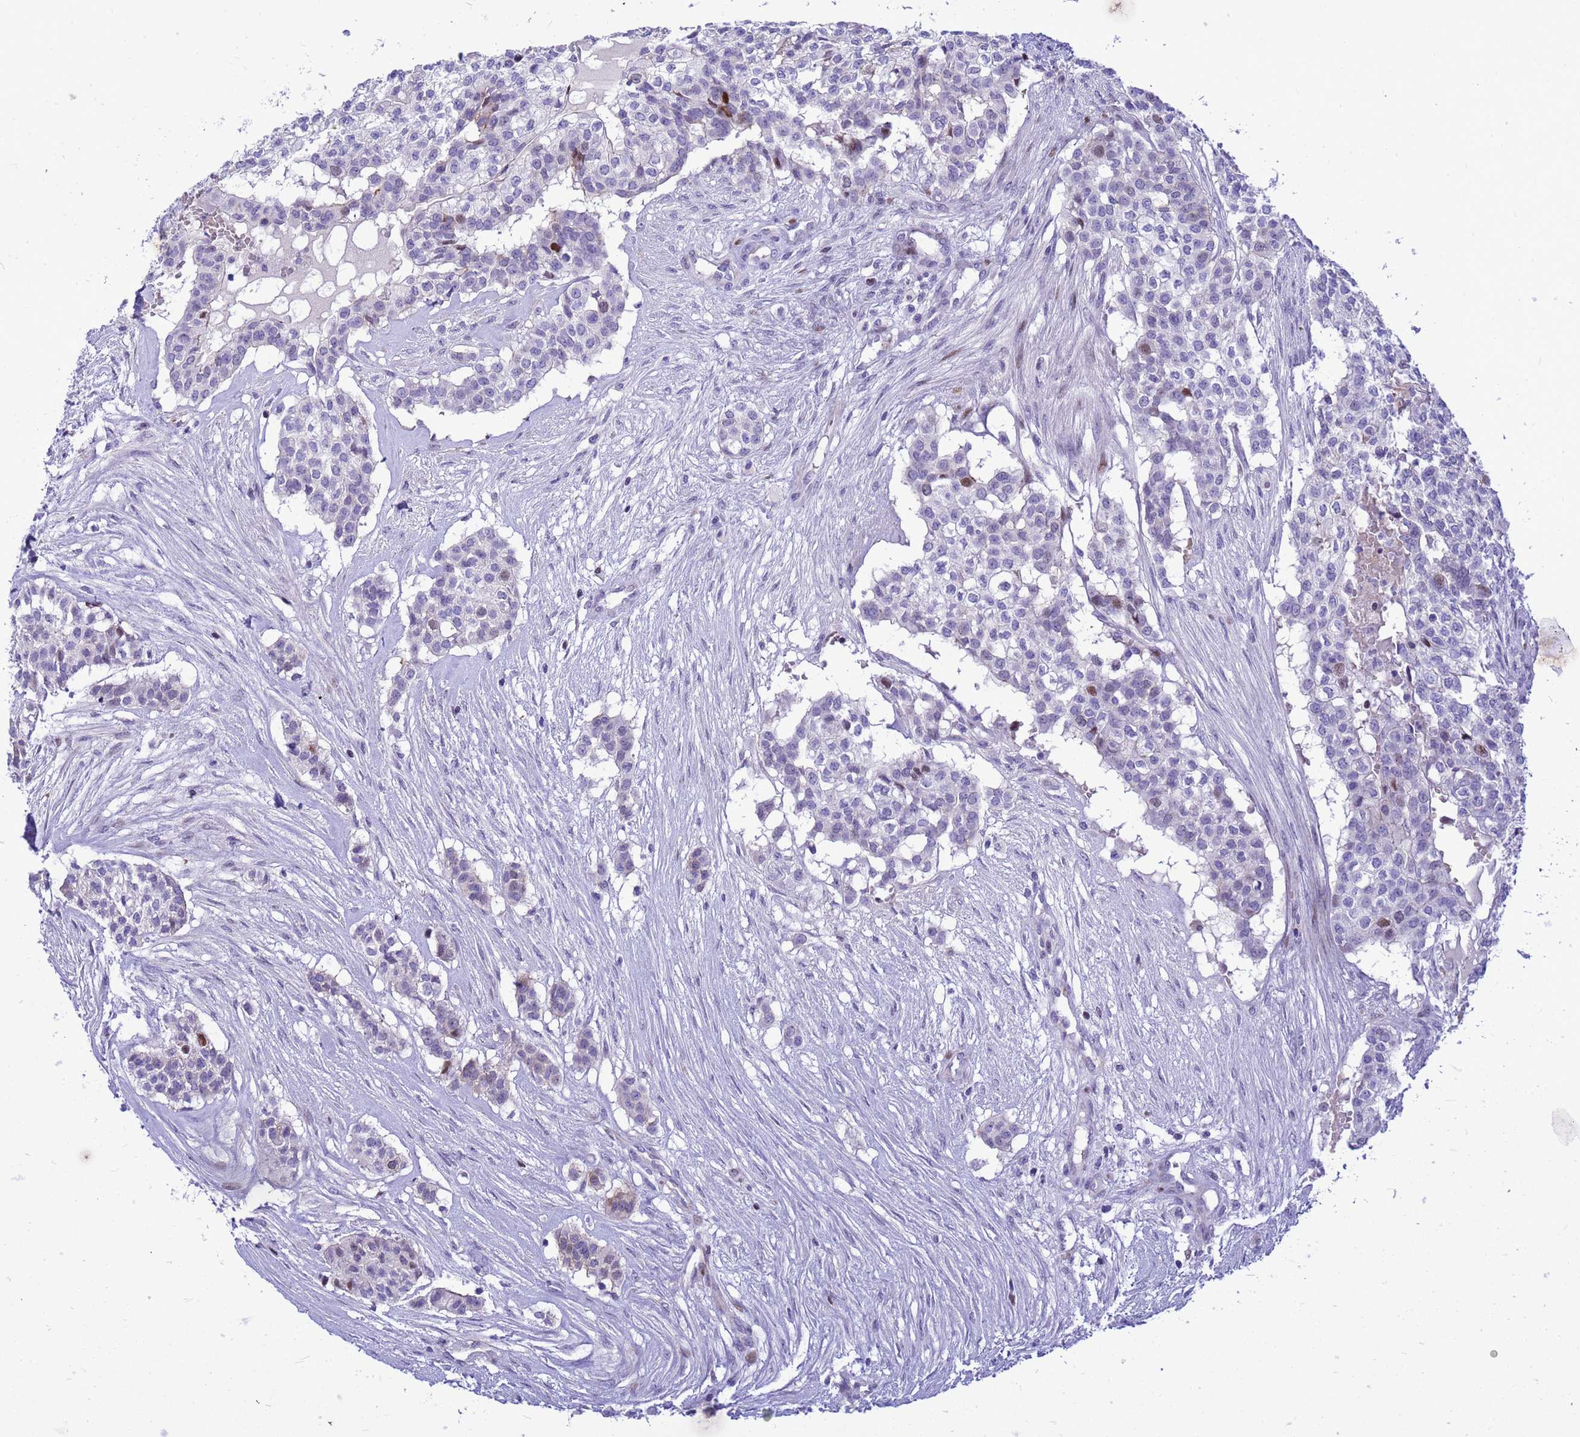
{"staining": {"intensity": "weak", "quantity": "<25%", "location": "nuclear"}, "tissue": "head and neck cancer", "cell_type": "Tumor cells", "image_type": "cancer", "snomed": [{"axis": "morphology", "description": "Adenocarcinoma, NOS"}, {"axis": "topography", "description": "Head-Neck"}], "caption": "Immunohistochemistry image of neoplastic tissue: human head and neck cancer stained with DAB exhibits no significant protein expression in tumor cells. (Immunohistochemistry, brightfield microscopy, high magnification).", "gene": "ADAMTS7", "patient": {"sex": "male", "age": 81}}